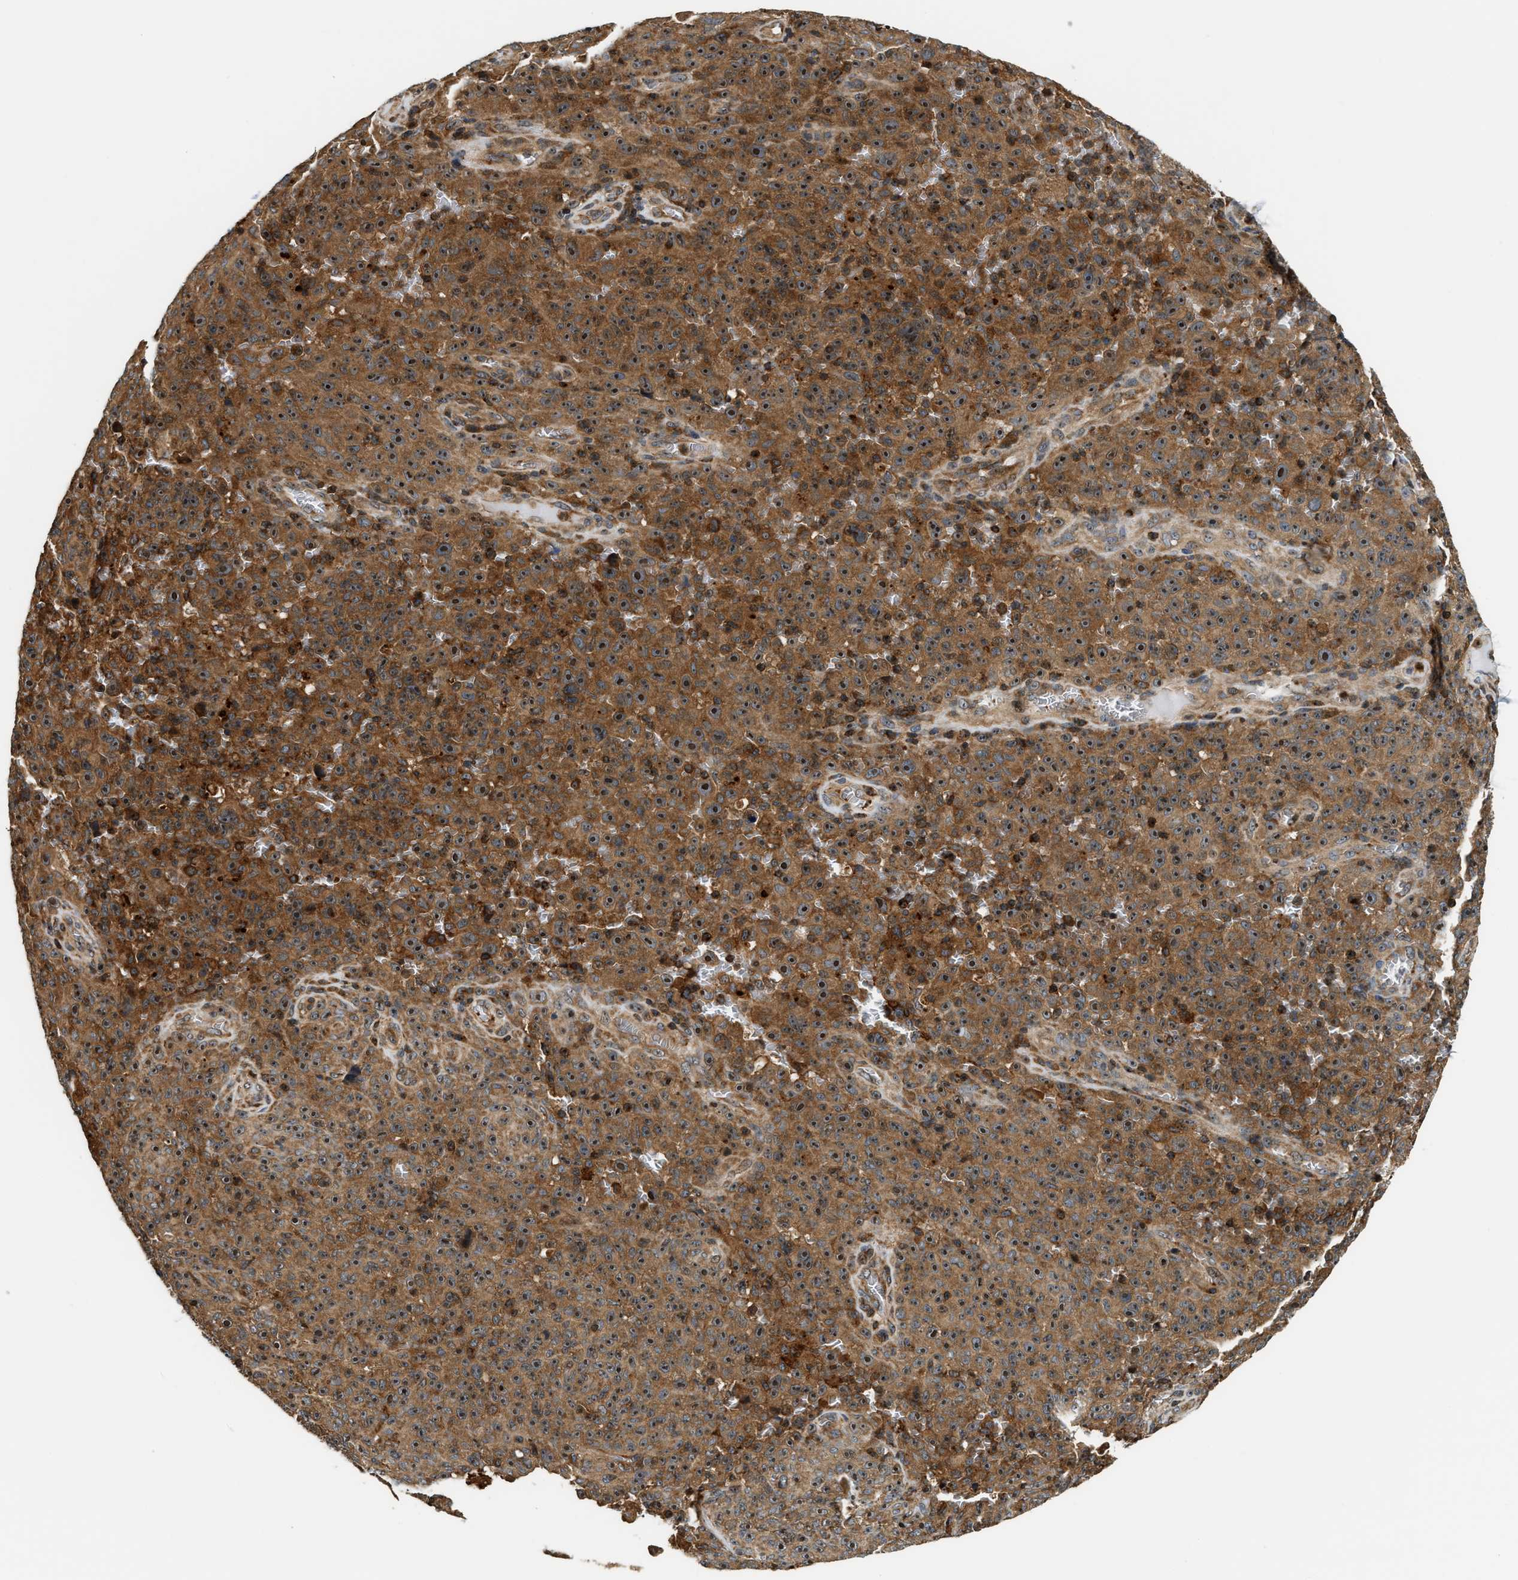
{"staining": {"intensity": "moderate", "quantity": ">75%", "location": "cytoplasmic/membranous"}, "tissue": "melanoma", "cell_type": "Tumor cells", "image_type": "cancer", "snomed": [{"axis": "morphology", "description": "Malignant melanoma, NOS"}, {"axis": "topography", "description": "Skin"}], "caption": "Malignant melanoma stained with a protein marker shows moderate staining in tumor cells.", "gene": "SNX5", "patient": {"sex": "female", "age": 82}}